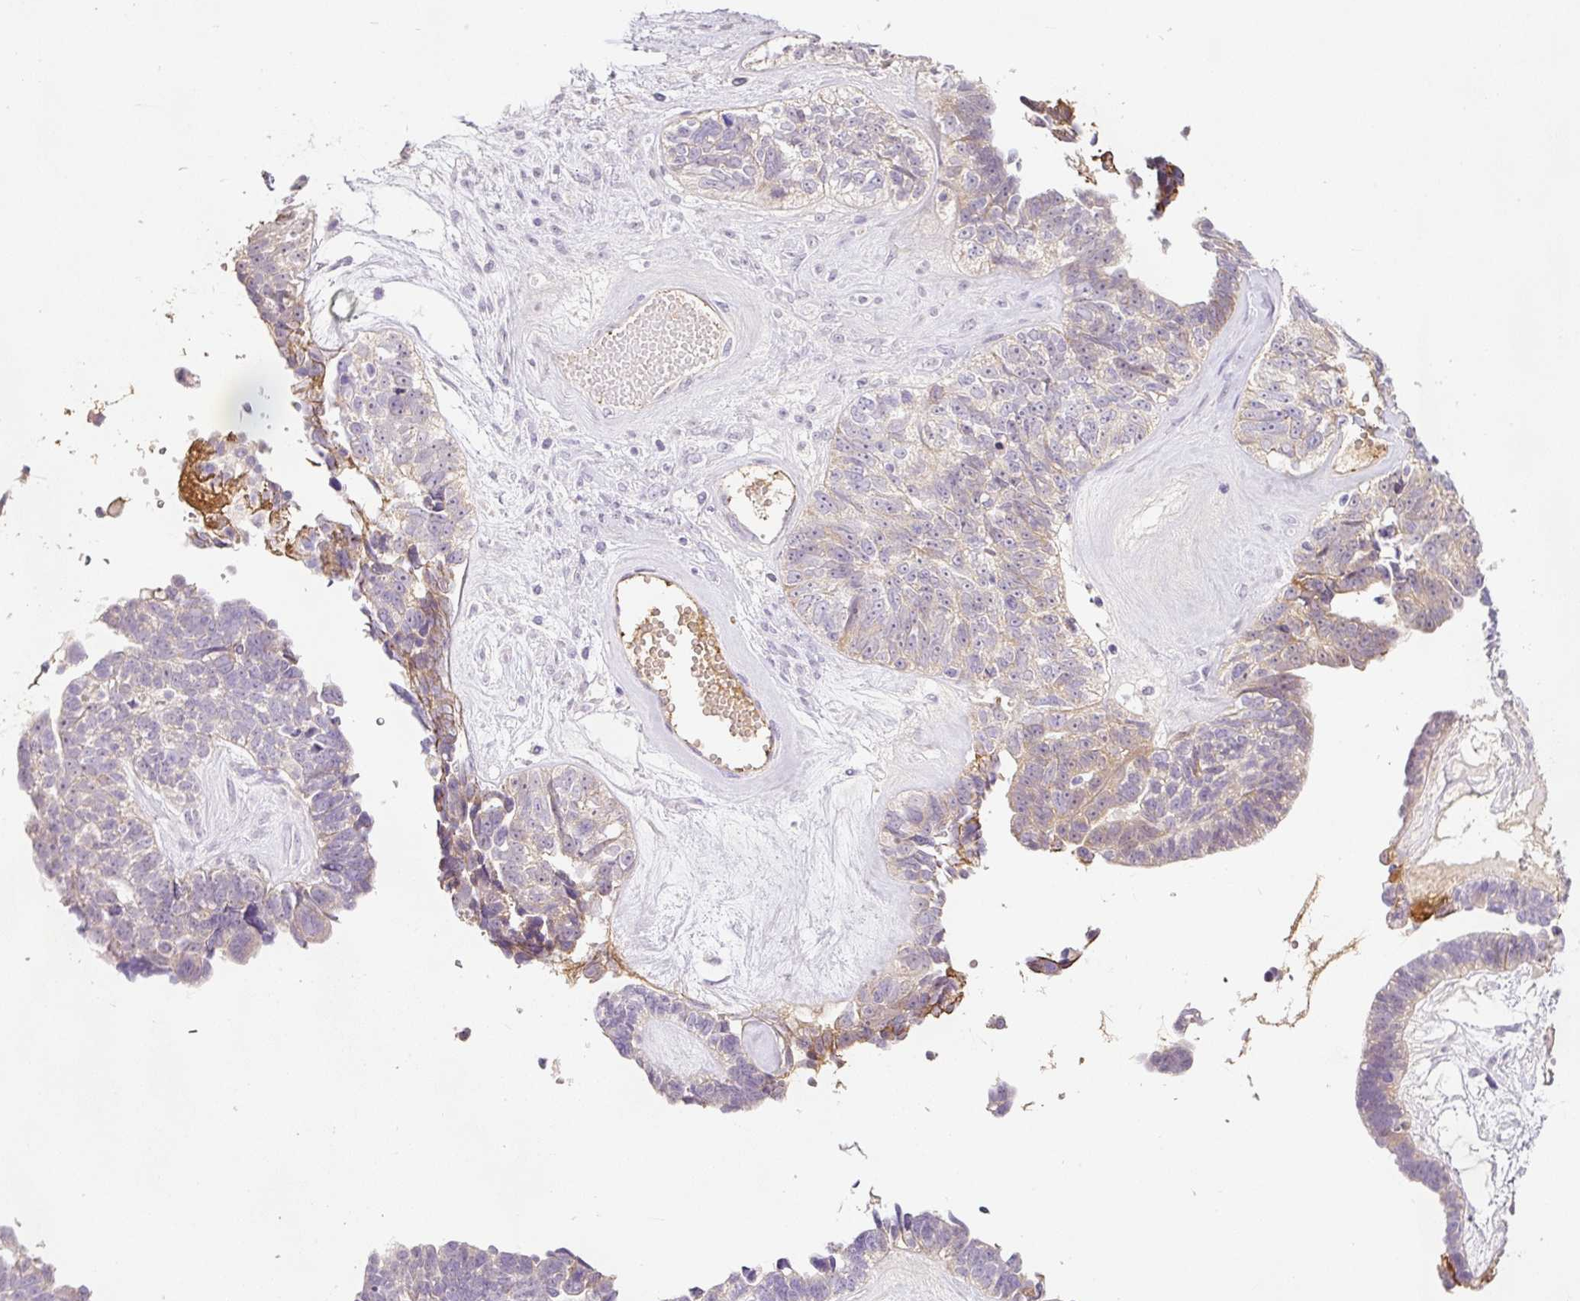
{"staining": {"intensity": "weak", "quantity": "<25%", "location": "cytoplasmic/membranous"}, "tissue": "ovarian cancer", "cell_type": "Tumor cells", "image_type": "cancer", "snomed": [{"axis": "morphology", "description": "Cystadenocarcinoma, serous, NOS"}, {"axis": "topography", "description": "Ovary"}], "caption": "Ovarian cancer (serous cystadenocarcinoma) stained for a protein using immunohistochemistry exhibits no expression tumor cells.", "gene": "KPNA5", "patient": {"sex": "female", "age": 79}}